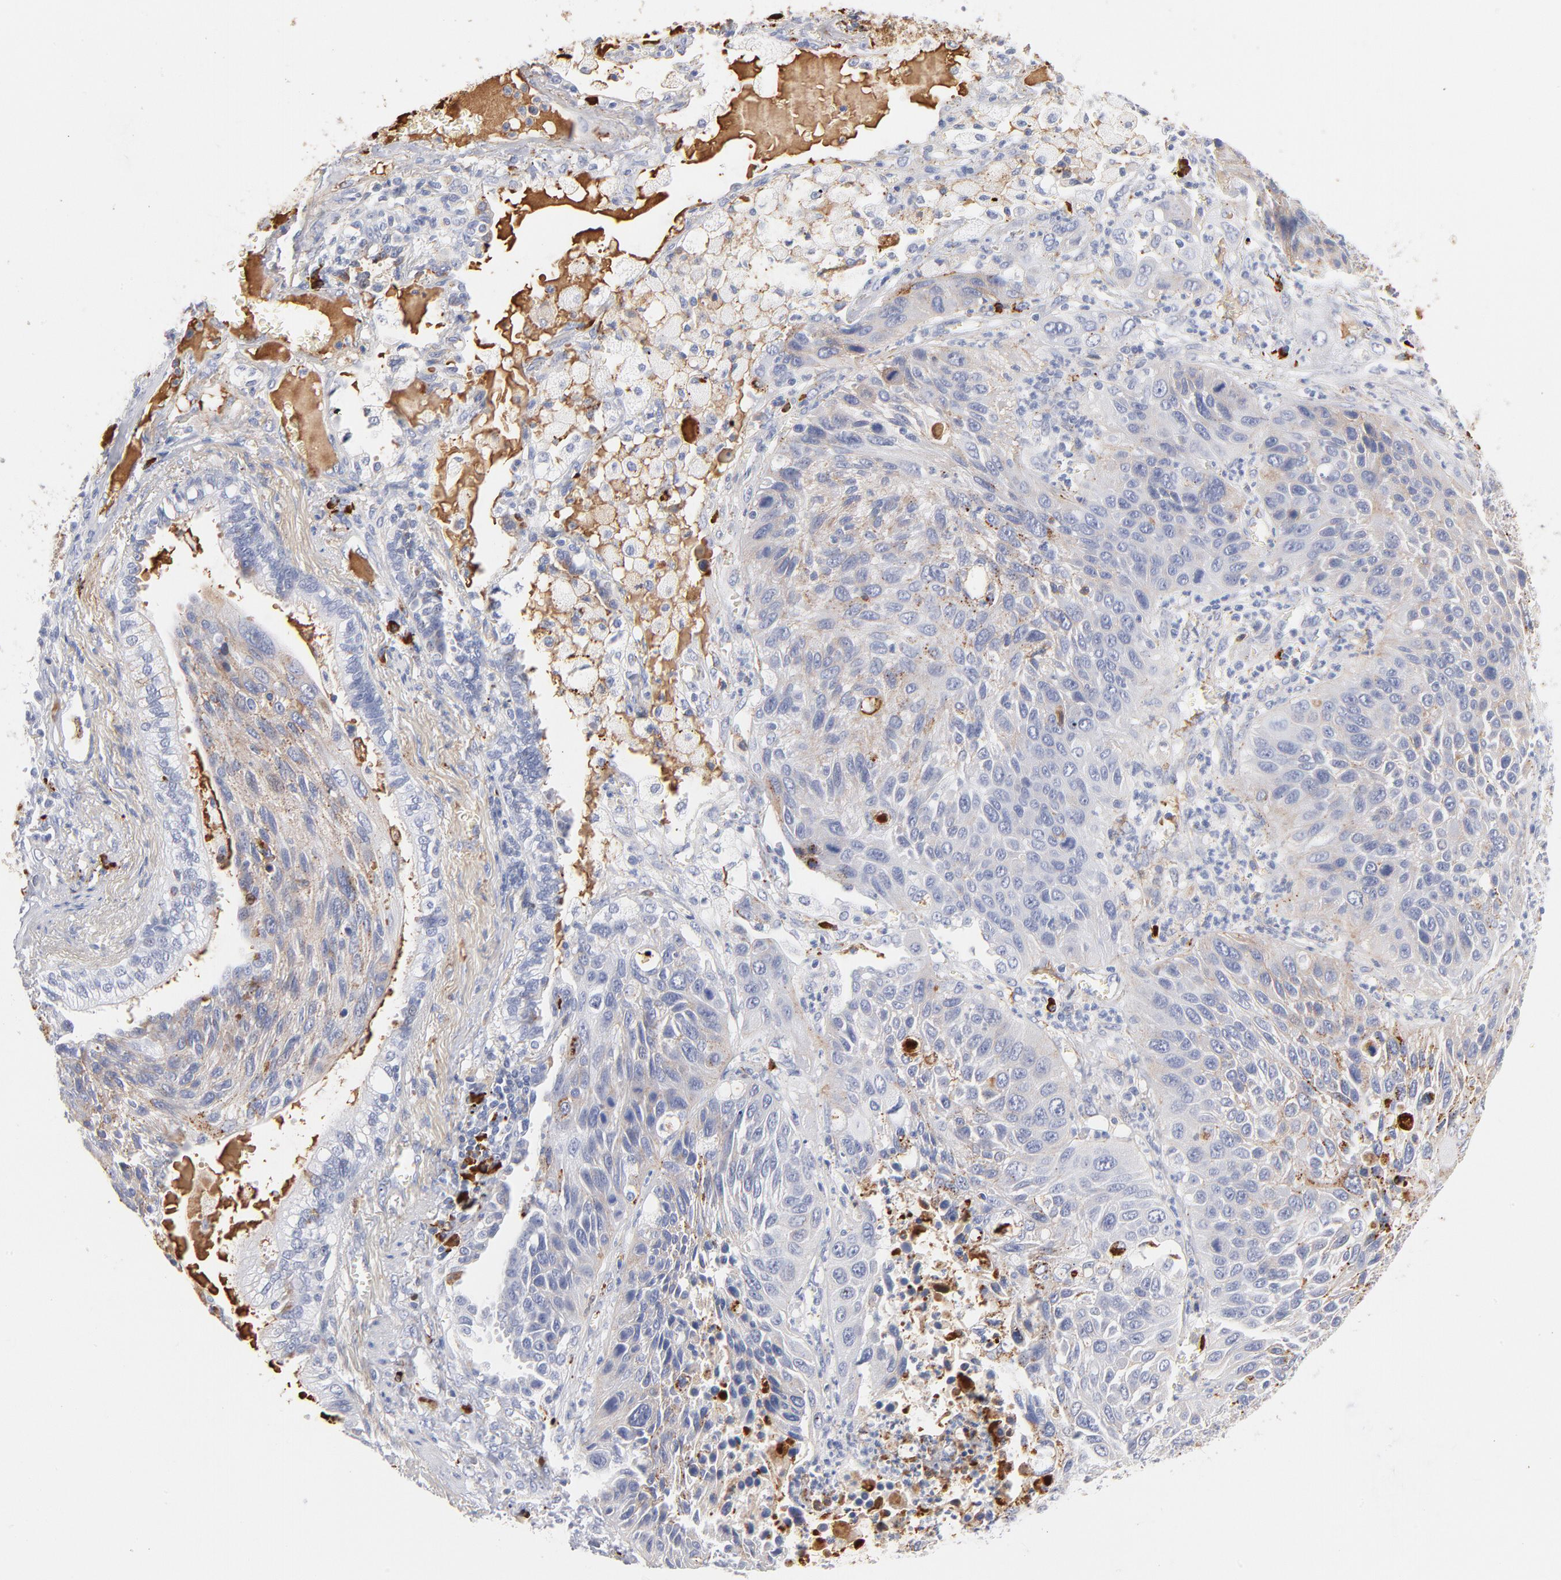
{"staining": {"intensity": "negative", "quantity": "none", "location": "none"}, "tissue": "lung cancer", "cell_type": "Tumor cells", "image_type": "cancer", "snomed": [{"axis": "morphology", "description": "Squamous cell carcinoma, NOS"}, {"axis": "topography", "description": "Lung"}], "caption": "The immunohistochemistry (IHC) image has no significant positivity in tumor cells of lung squamous cell carcinoma tissue.", "gene": "PLAT", "patient": {"sex": "female", "age": 76}}